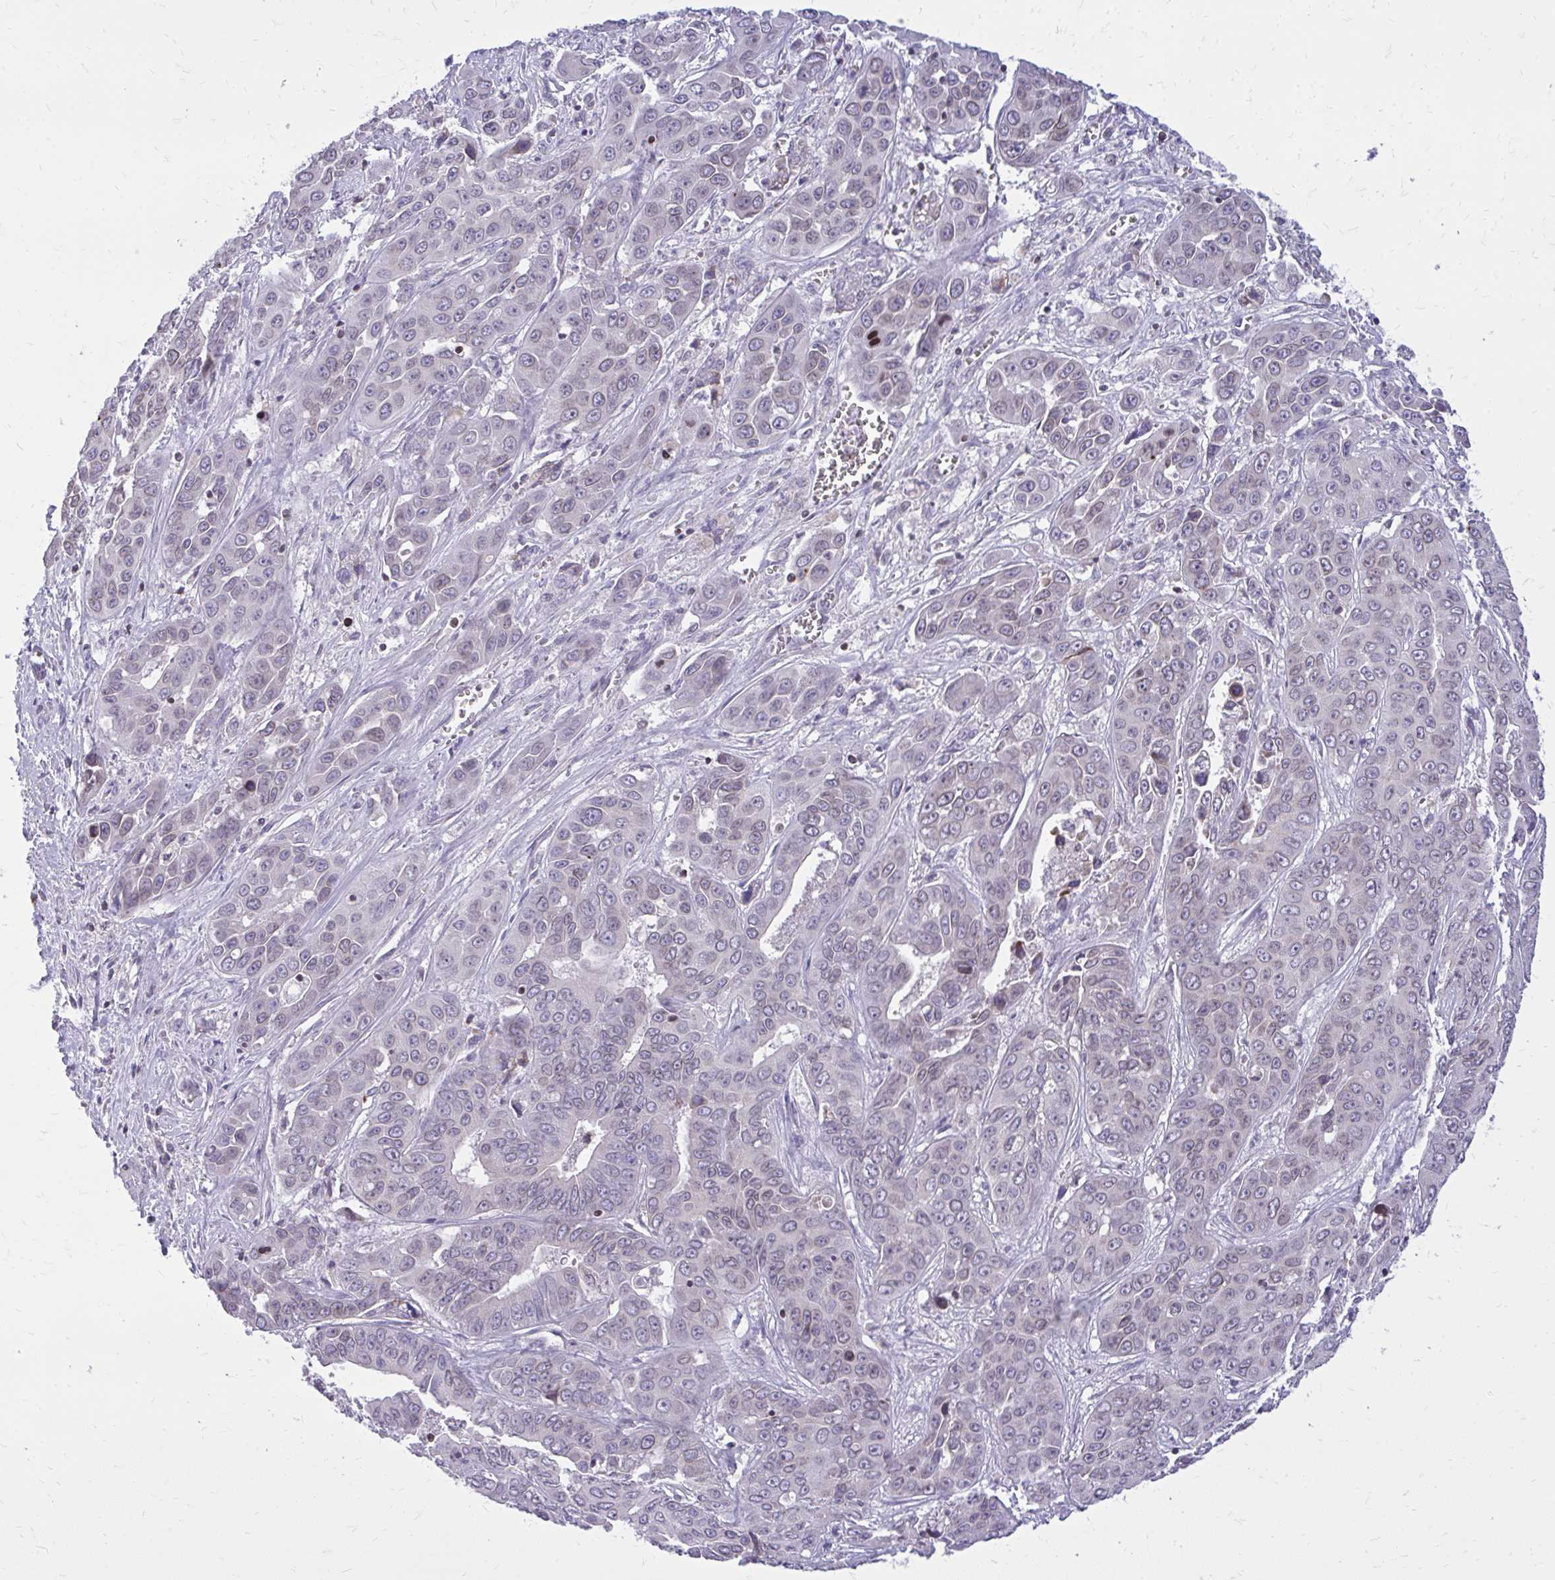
{"staining": {"intensity": "negative", "quantity": "none", "location": "none"}, "tissue": "liver cancer", "cell_type": "Tumor cells", "image_type": "cancer", "snomed": [{"axis": "morphology", "description": "Cholangiocarcinoma"}, {"axis": "topography", "description": "Liver"}], "caption": "Human cholangiocarcinoma (liver) stained for a protein using immunohistochemistry demonstrates no expression in tumor cells.", "gene": "RPS6KA2", "patient": {"sex": "female", "age": 52}}